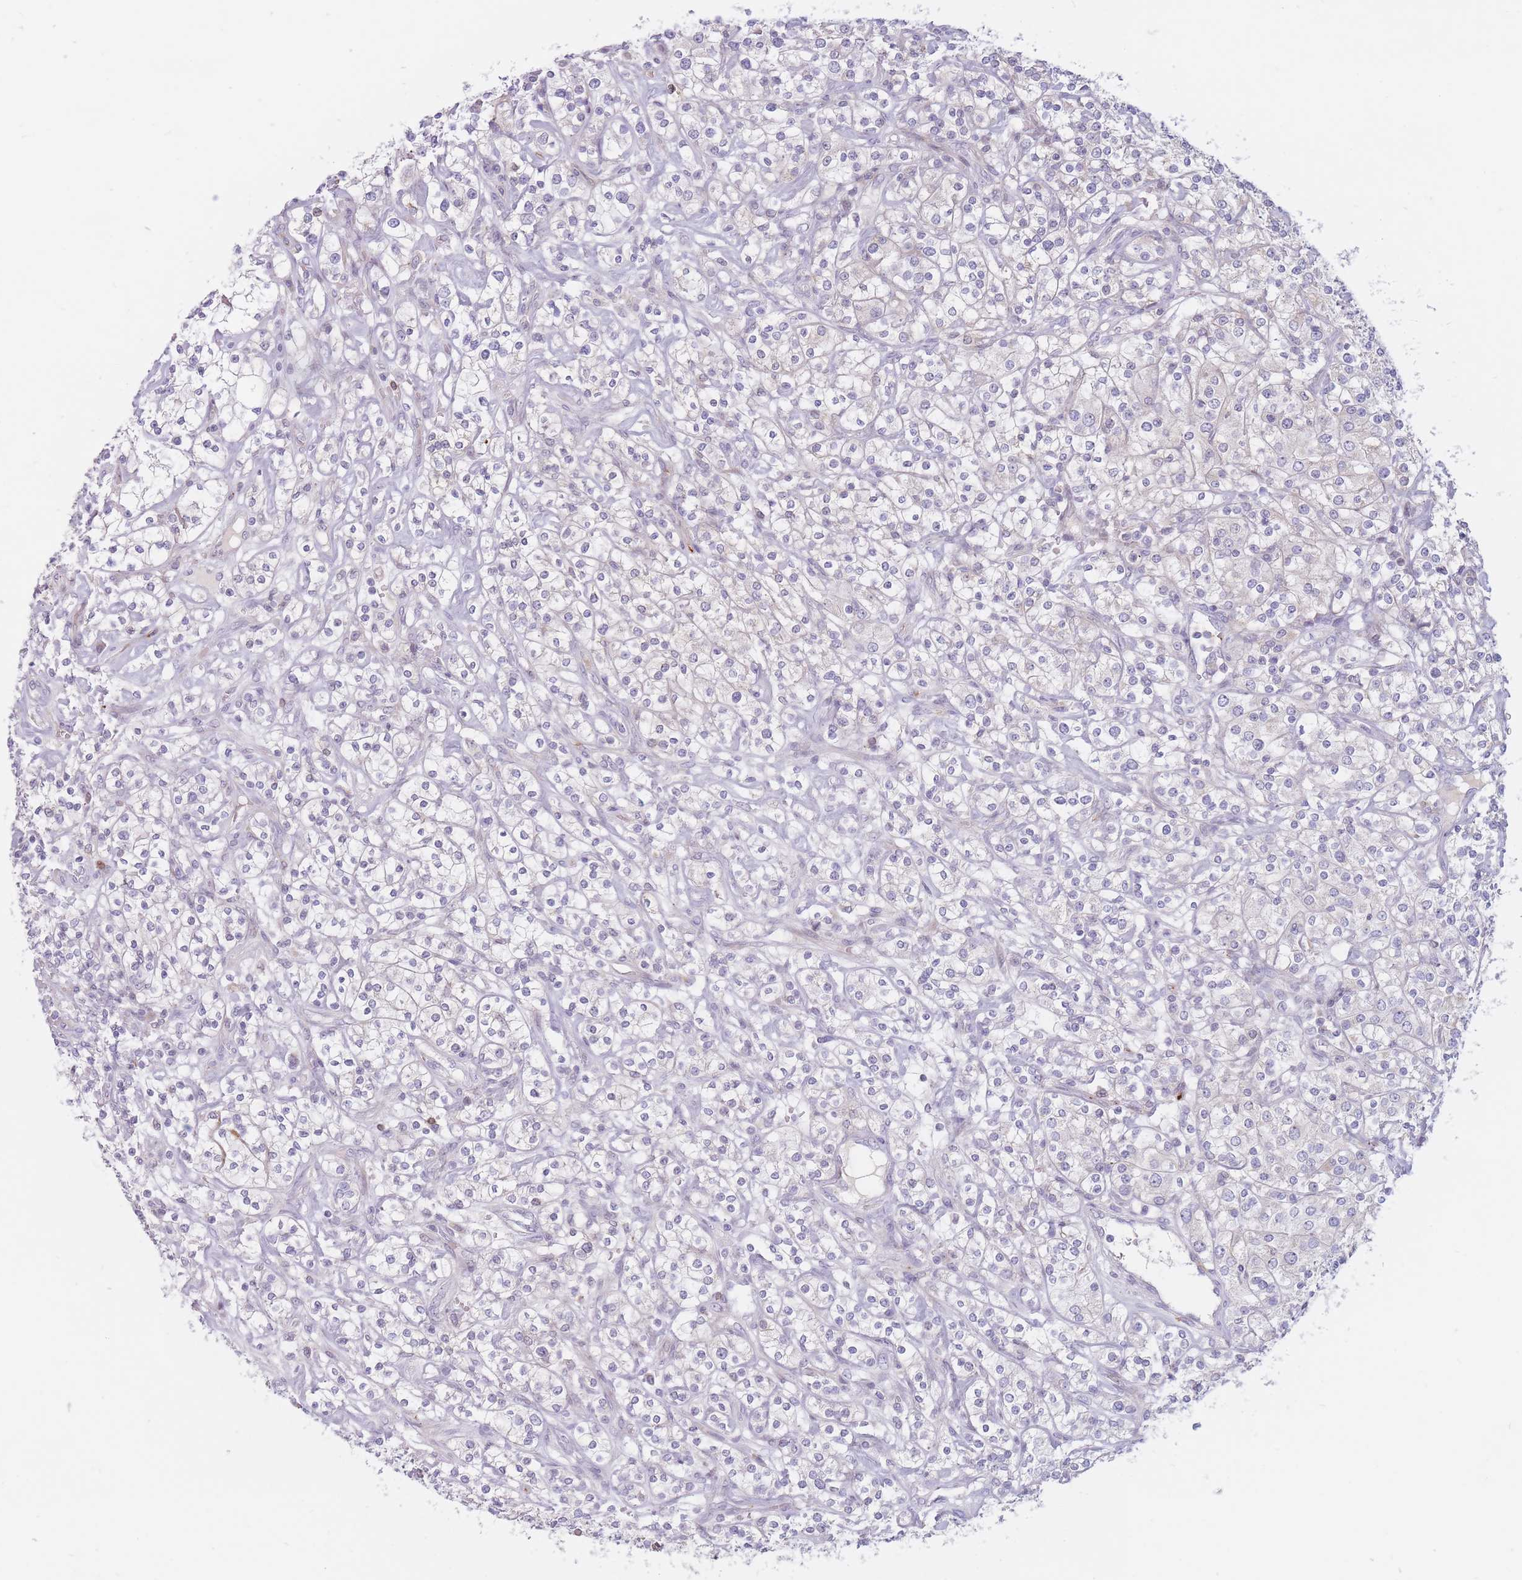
{"staining": {"intensity": "negative", "quantity": "none", "location": "none"}, "tissue": "renal cancer", "cell_type": "Tumor cells", "image_type": "cancer", "snomed": [{"axis": "morphology", "description": "Adenocarcinoma, NOS"}, {"axis": "topography", "description": "Kidney"}], "caption": "Immunohistochemistry (IHC) micrograph of neoplastic tissue: human renal cancer (adenocarcinoma) stained with DAB exhibits no significant protein staining in tumor cells.", "gene": "PTGDR", "patient": {"sex": "male", "age": 77}}